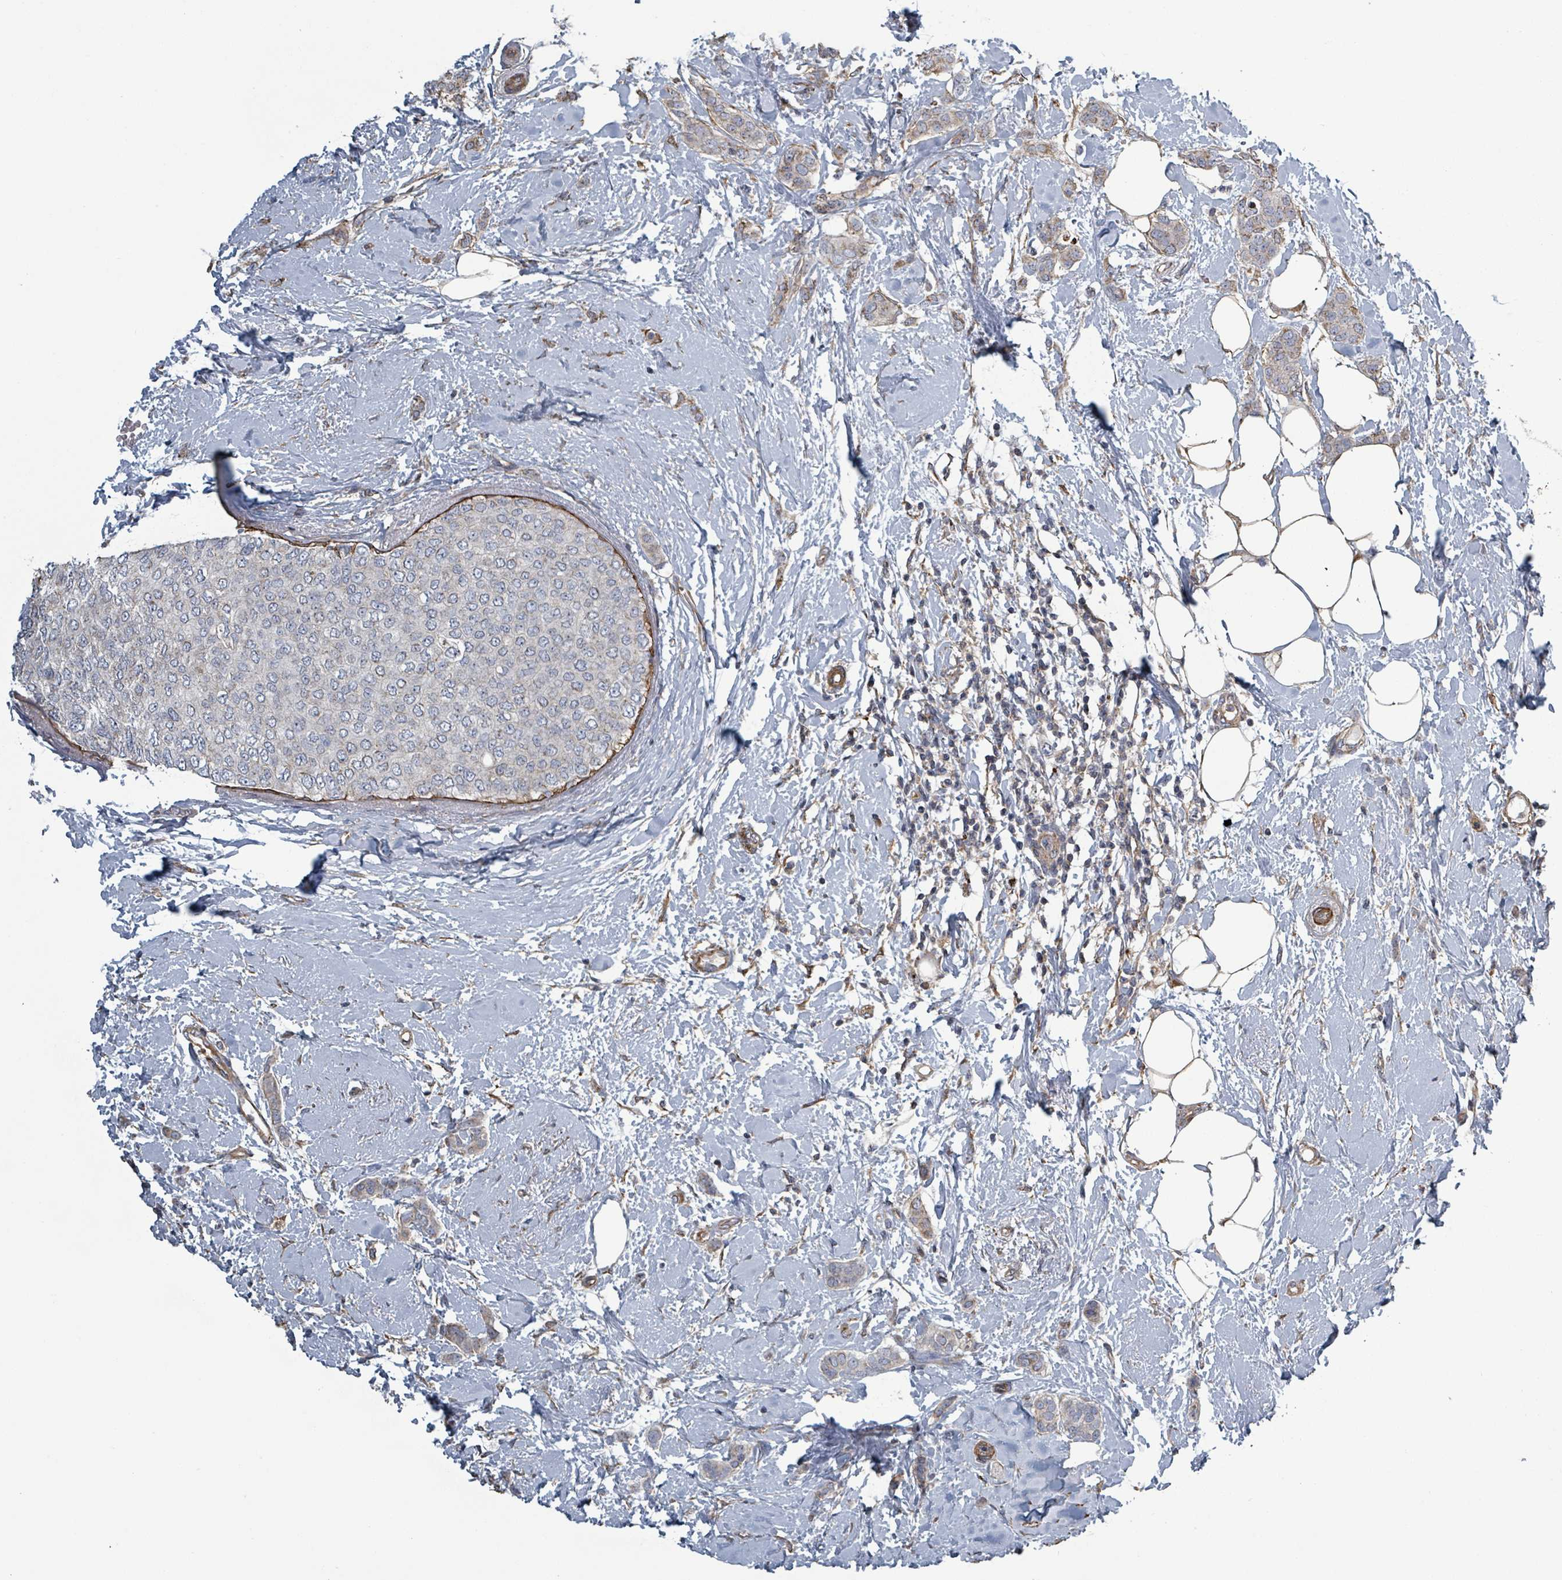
{"staining": {"intensity": "weak", "quantity": "<25%", "location": "cytoplasmic/membranous"}, "tissue": "breast cancer", "cell_type": "Tumor cells", "image_type": "cancer", "snomed": [{"axis": "morphology", "description": "Duct carcinoma"}, {"axis": "topography", "description": "Breast"}], "caption": "This is an immunohistochemistry (IHC) histopathology image of human infiltrating ductal carcinoma (breast). There is no positivity in tumor cells.", "gene": "ADCK1", "patient": {"sex": "female", "age": 72}}